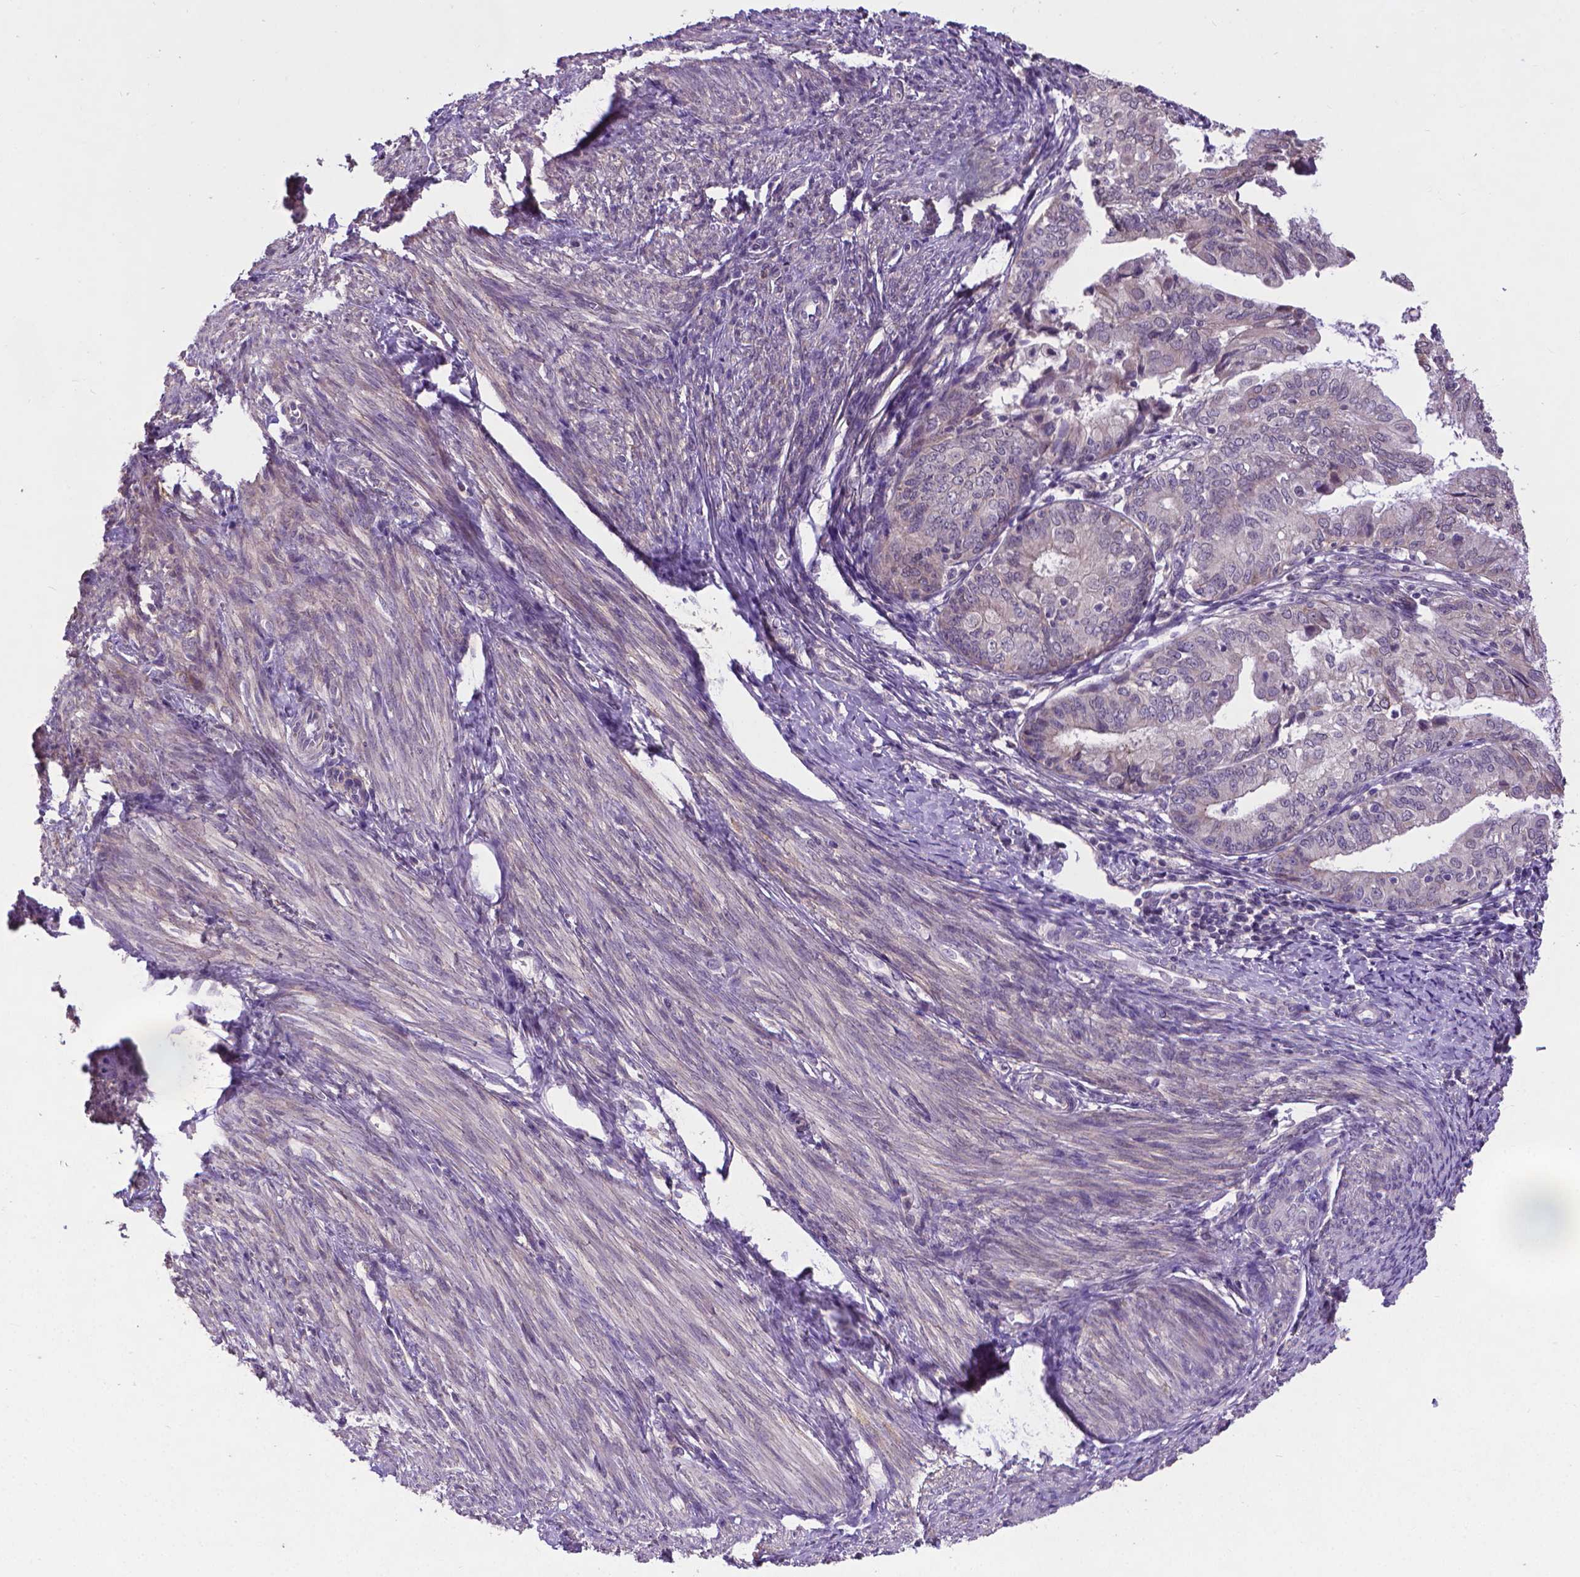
{"staining": {"intensity": "negative", "quantity": "none", "location": "none"}, "tissue": "endometrial cancer", "cell_type": "Tumor cells", "image_type": "cancer", "snomed": [{"axis": "morphology", "description": "Adenocarcinoma, NOS"}, {"axis": "topography", "description": "Endometrium"}], "caption": "Tumor cells show no significant expression in endometrial adenocarcinoma.", "gene": "GPR63", "patient": {"sex": "female", "age": 68}}